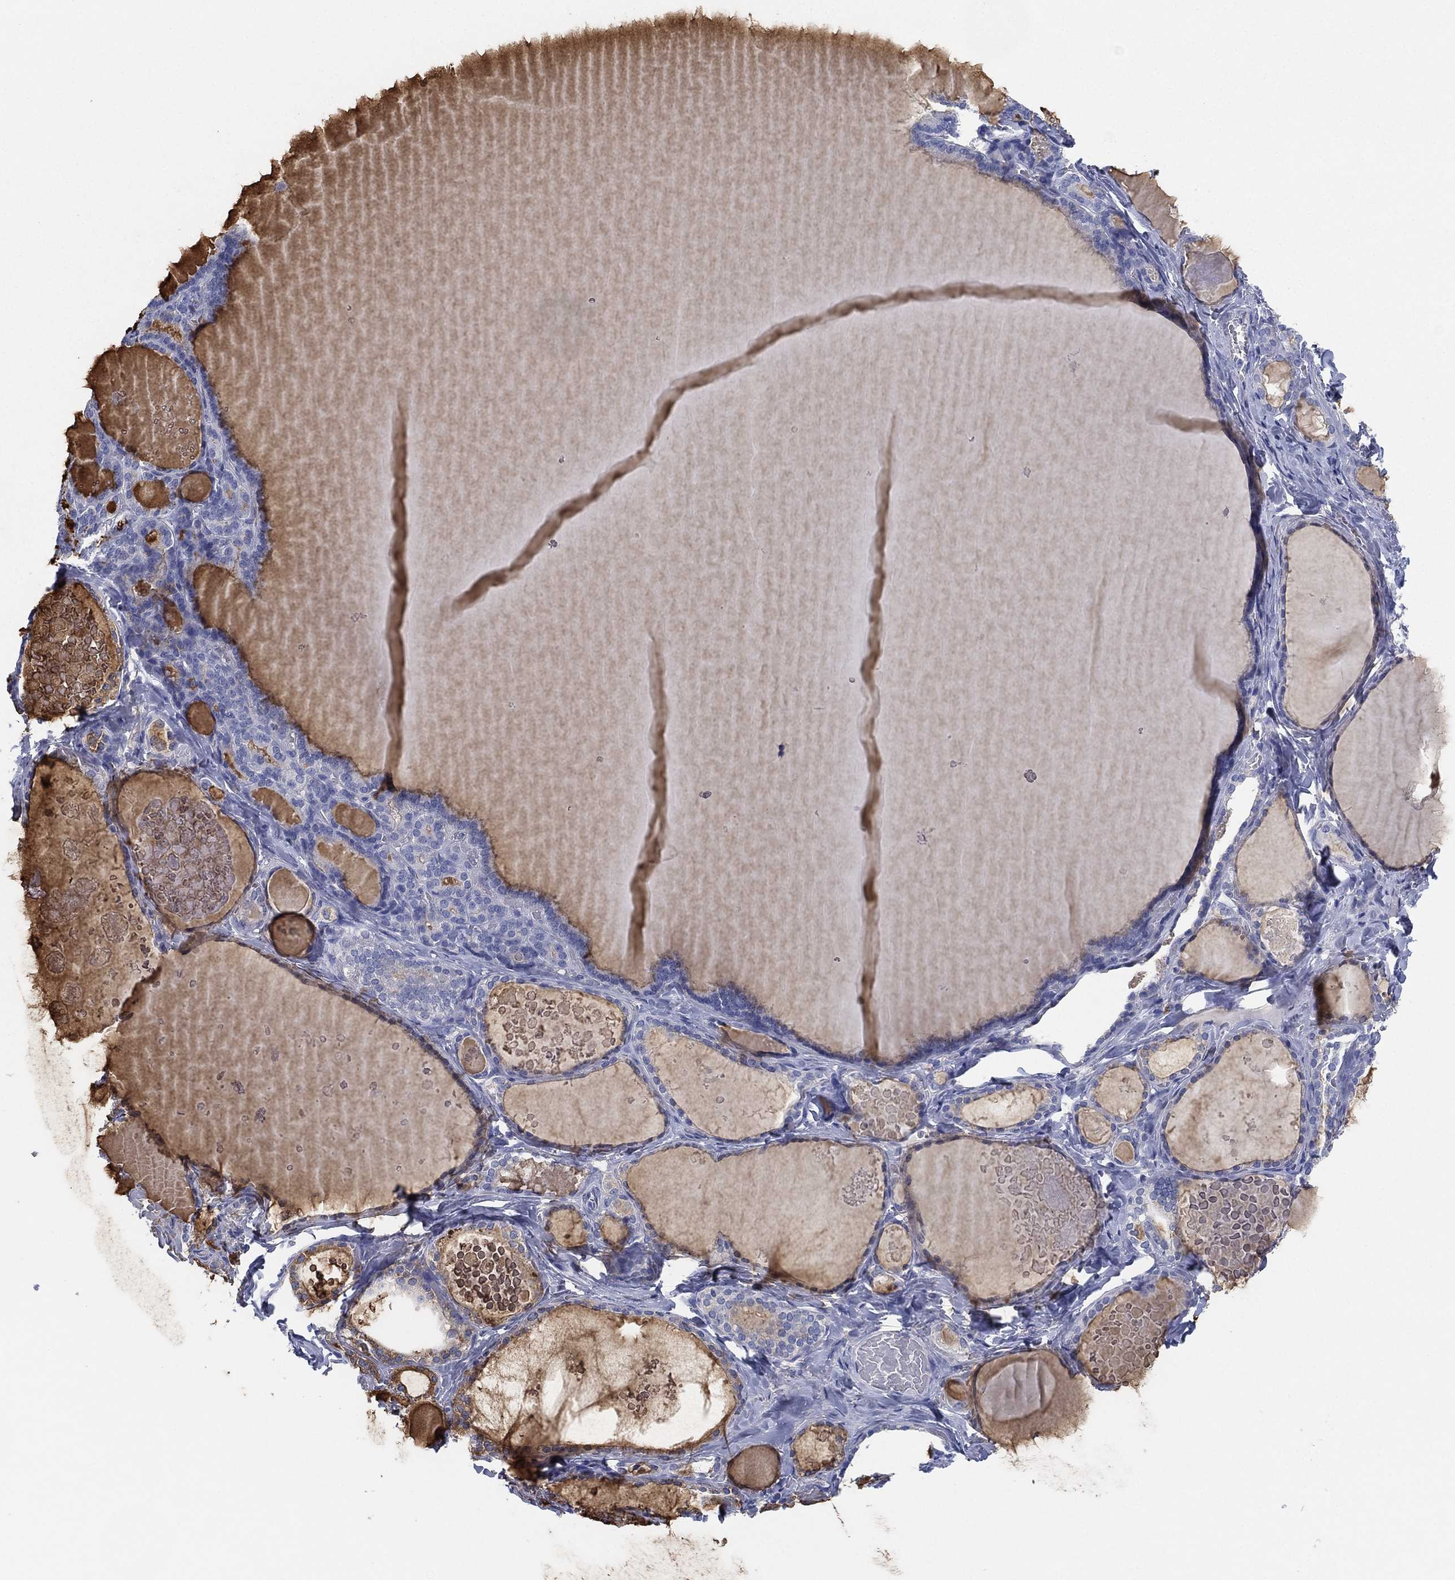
{"staining": {"intensity": "negative", "quantity": "none", "location": "none"}, "tissue": "thyroid gland", "cell_type": "Glandular cells", "image_type": "normal", "snomed": [{"axis": "morphology", "description": "Normal tissue, NOS"}, {"axis": "topography", "description": "Thyroid gland"}], "caption": "A high-resolution histopathology image shows IHC staining of unremarkable thyroid gland, which reveals no significant positivity in glandular cells.", "gene": "CCDC70", "patient": {"sex": "female", "age": 56}}